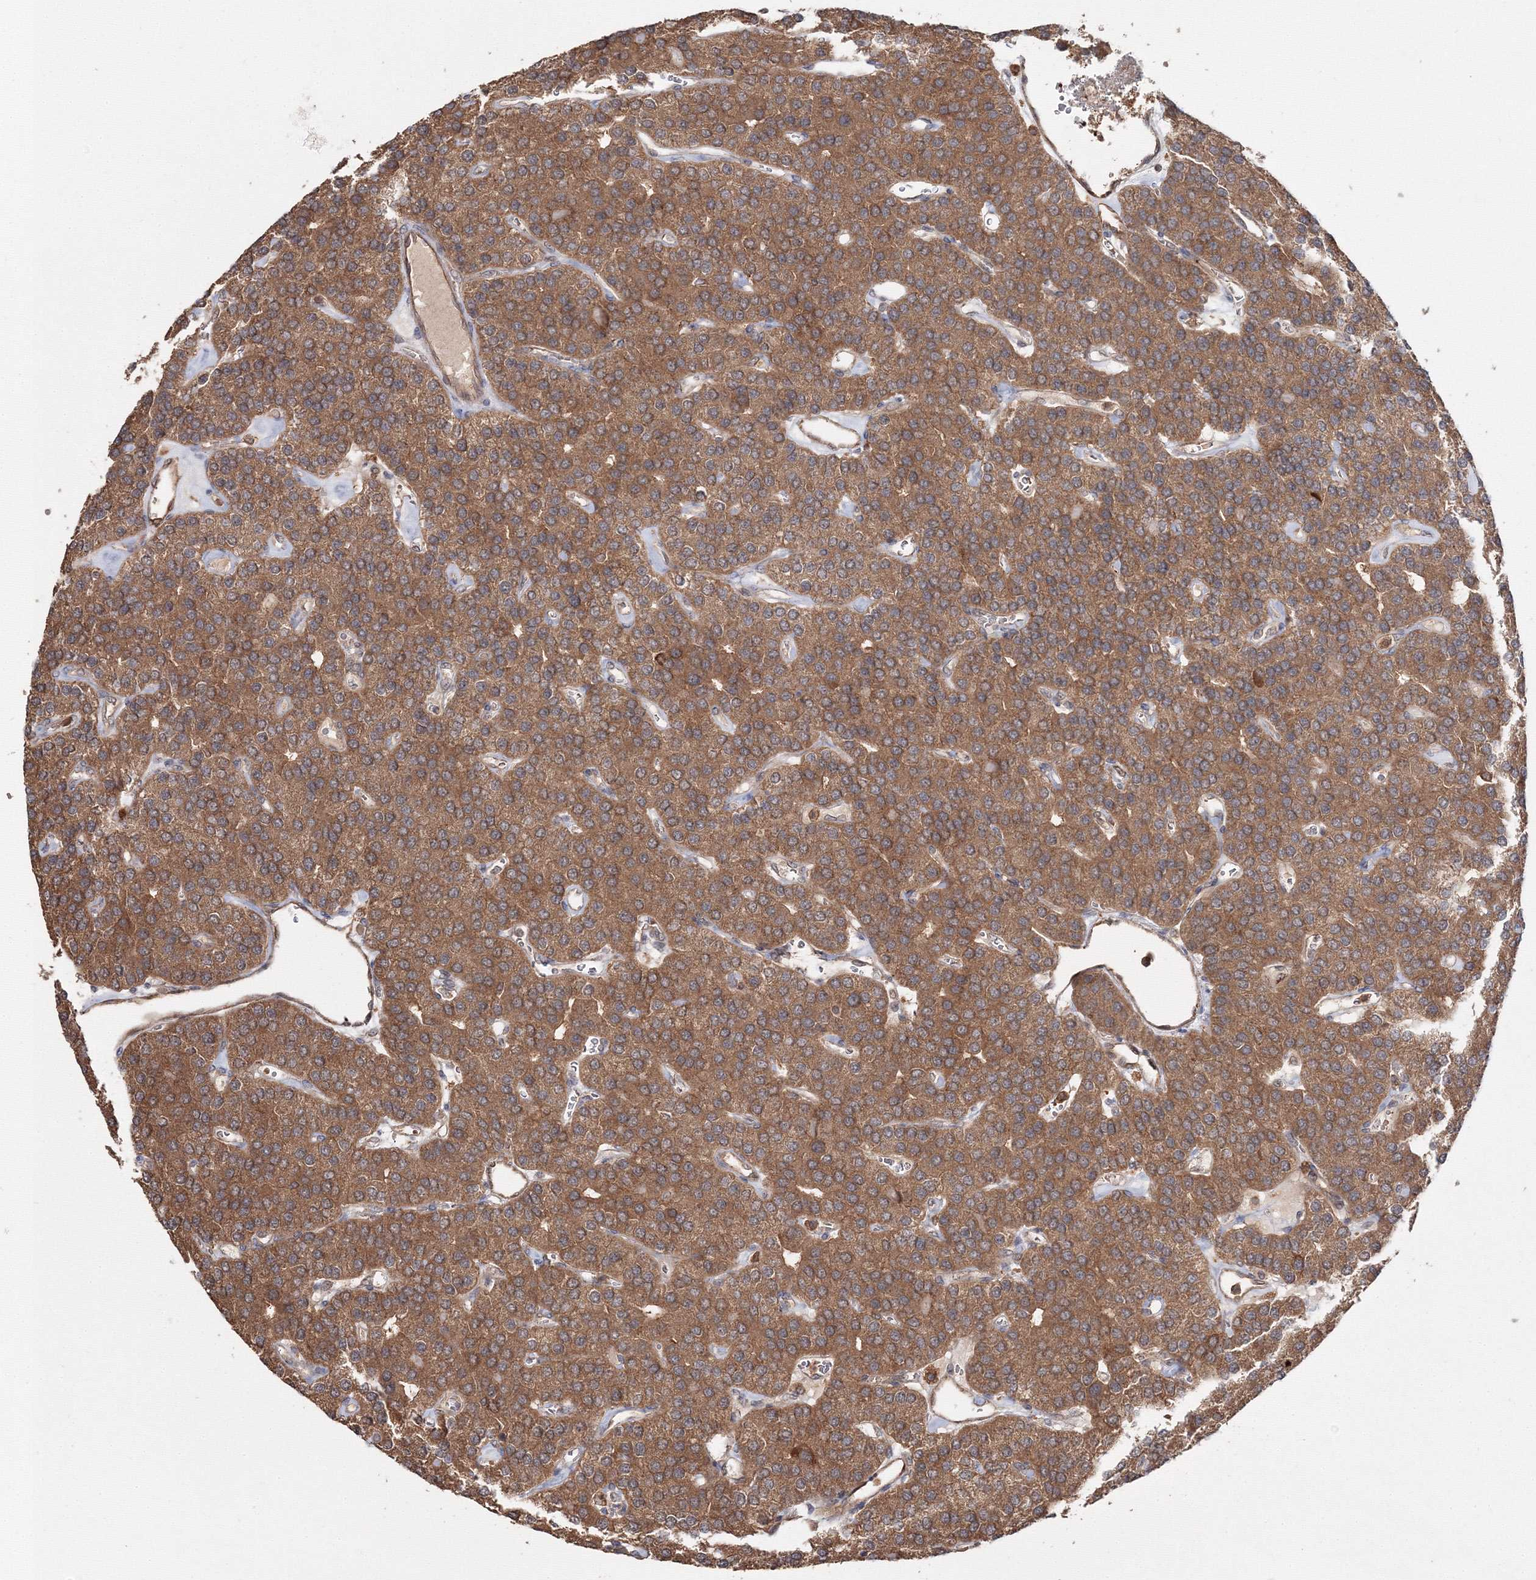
{"staining": {"intensity": "moderate", "quantity": ">75%", "location": "cytoplasmic/membranous"}, "tissue": "parathyroid gland", "cell_type": "Glandular cells", "image_type": "normal", "snomed": [{"axis": "morphology", "description": "Normal tissue, NOS"}, {"axis": "morphology", "description": "Adenoma, NOS"}, {"axis": "topography", "description": "Parathyroid gland"}], "caption": "Moderate cytoplasmic/membranous protein staining is seen in approximately >75% of glandular cells in parathyroid gland.", "gene": "DDO", "patient": {"sex": "female", "age": 86}}